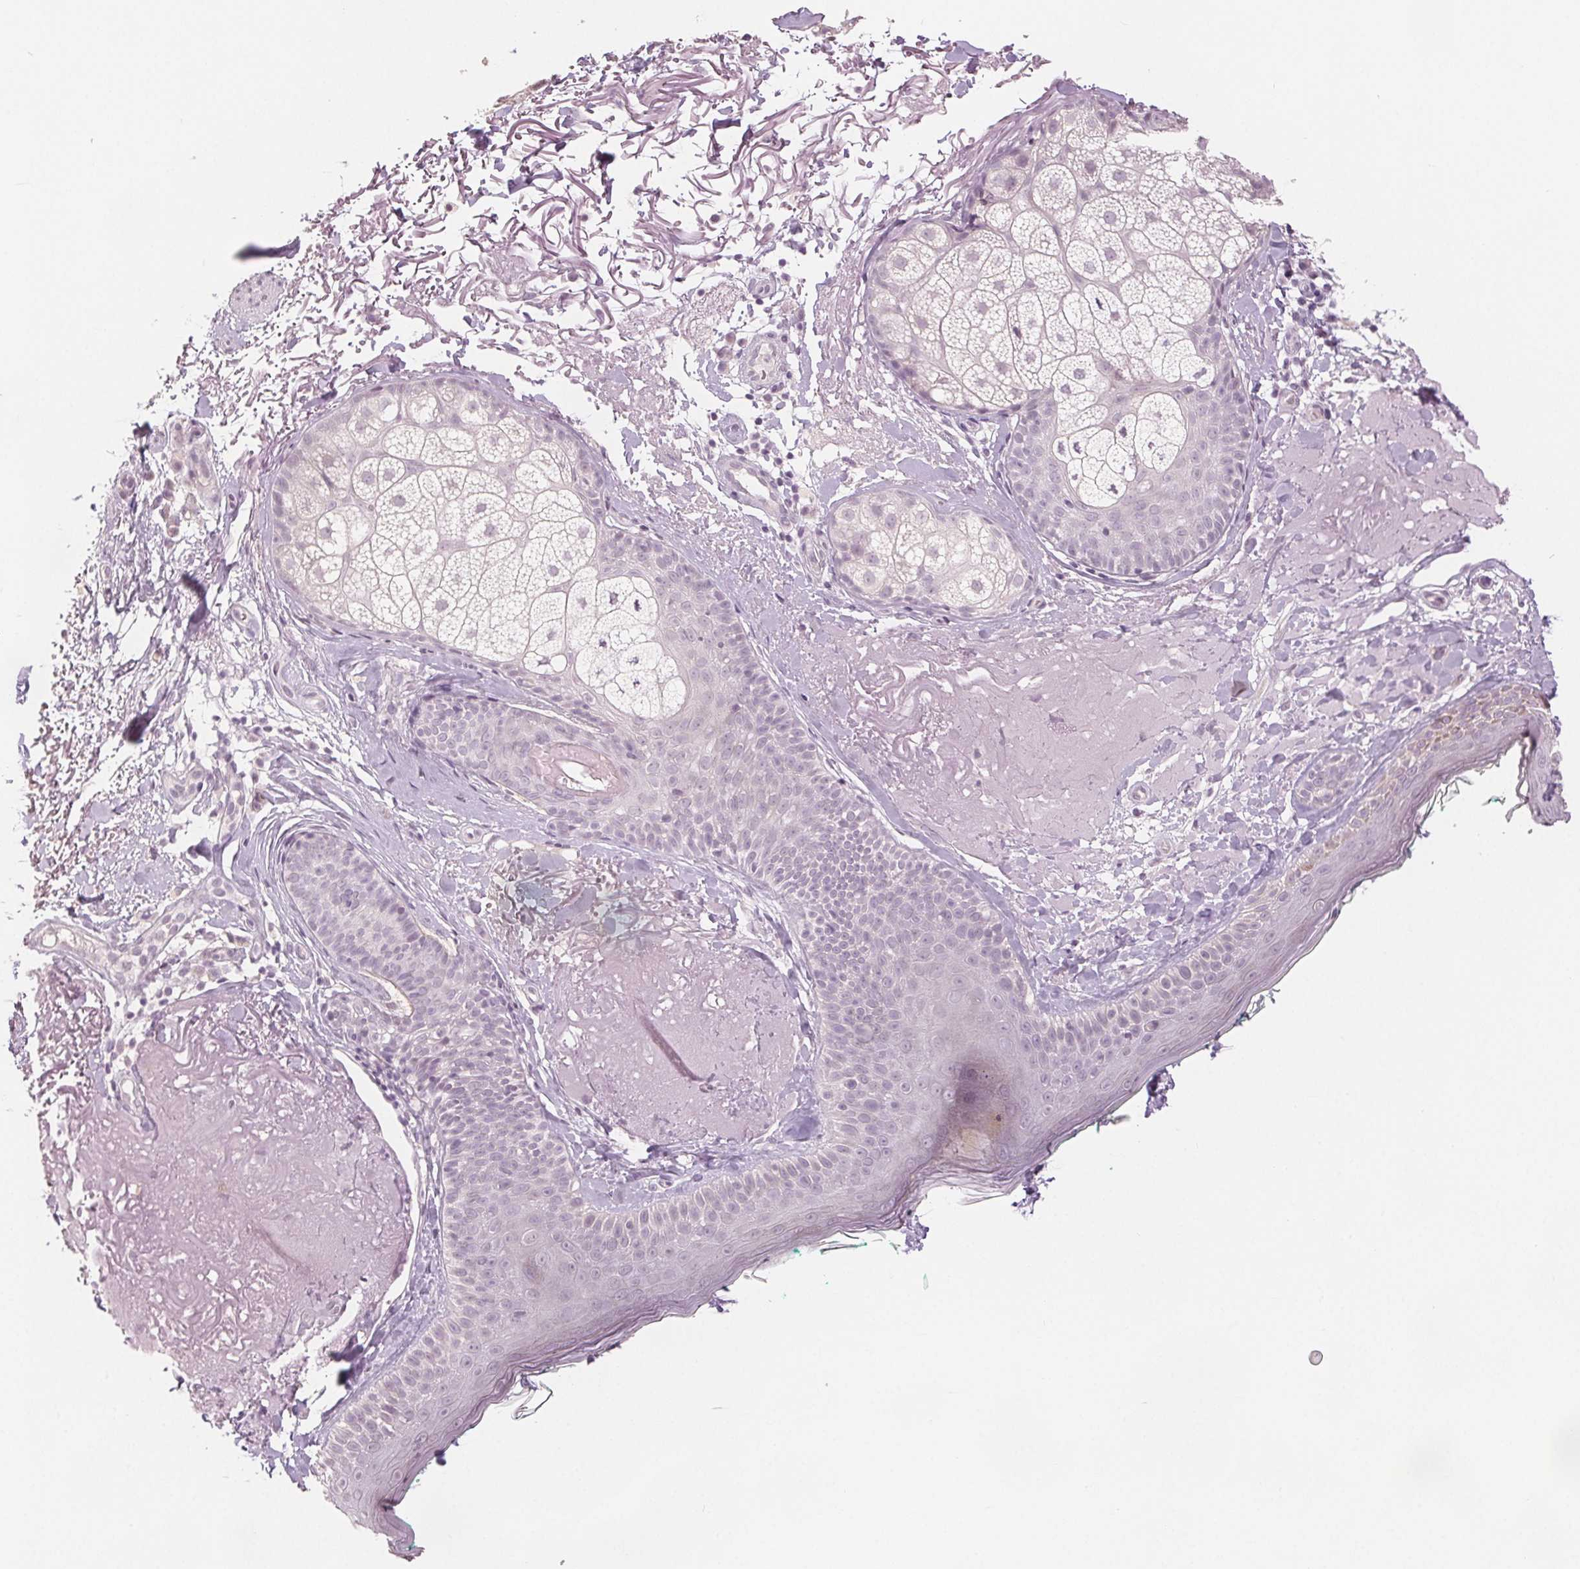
{"staining": {"intensity": "negative", "quantity": "none", "location": "none"}, "tissue": "skin", "cell_type": "Fibroblasts", "image_type": "normal", "snomed": [{"axis": "morphology", "description": "Normal tissue, NOS"}, {"axis": "topography", "description": "Skin"}], "caption": "Immunohistochemistry (IHC) photomicrograph of benign skin: skin stained with DAB (3,3'-diaminobenzidine) exhibits no significant protein expression in fibroblasts.", "gene": "SLC27A5", "patient": {"sex": "male", "age": 73}}